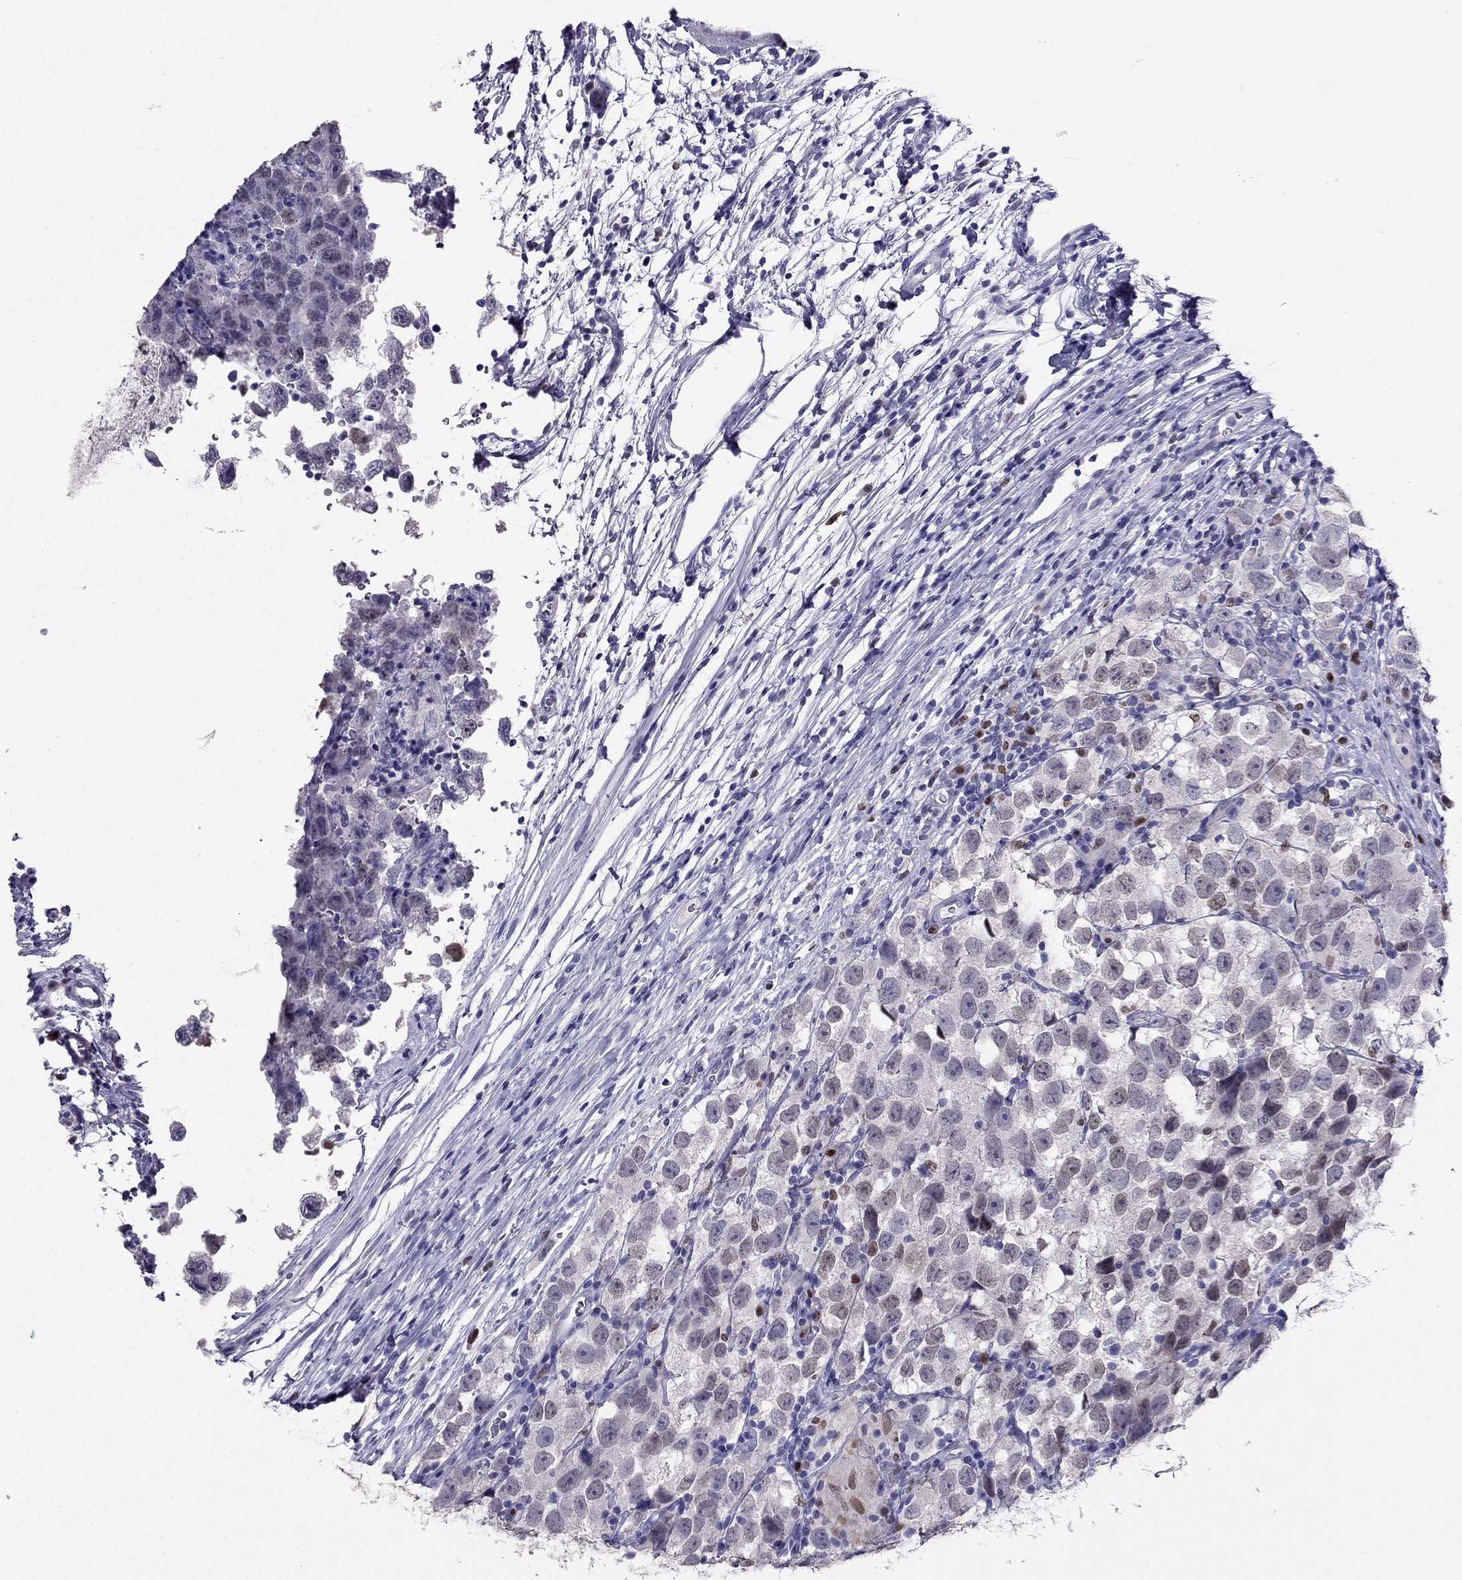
{"staining": {"intensity": "negative", "quantity": "none", "location": "none"}, "tissue": "testis cancer", "cell_type": "Tumor cells", "image_type": "cancer", "snomed": [{"axis": "morphology", "description": "Seminoma, NOS"}, {"axis": "topography", "description": "Testis"}], "caption": "IHC histopathology image of neoplastic tissue: human testis cancer stained with DAB reveals no significant protein staining in tumor cells. The staining is performed using DAB (3,3'-diaminobenzidine) brown chromogen with nuclei counter-stained in using hematoxylin.", "gene": "ARID3A", "patient": {"sex": "male", "age": 26}}